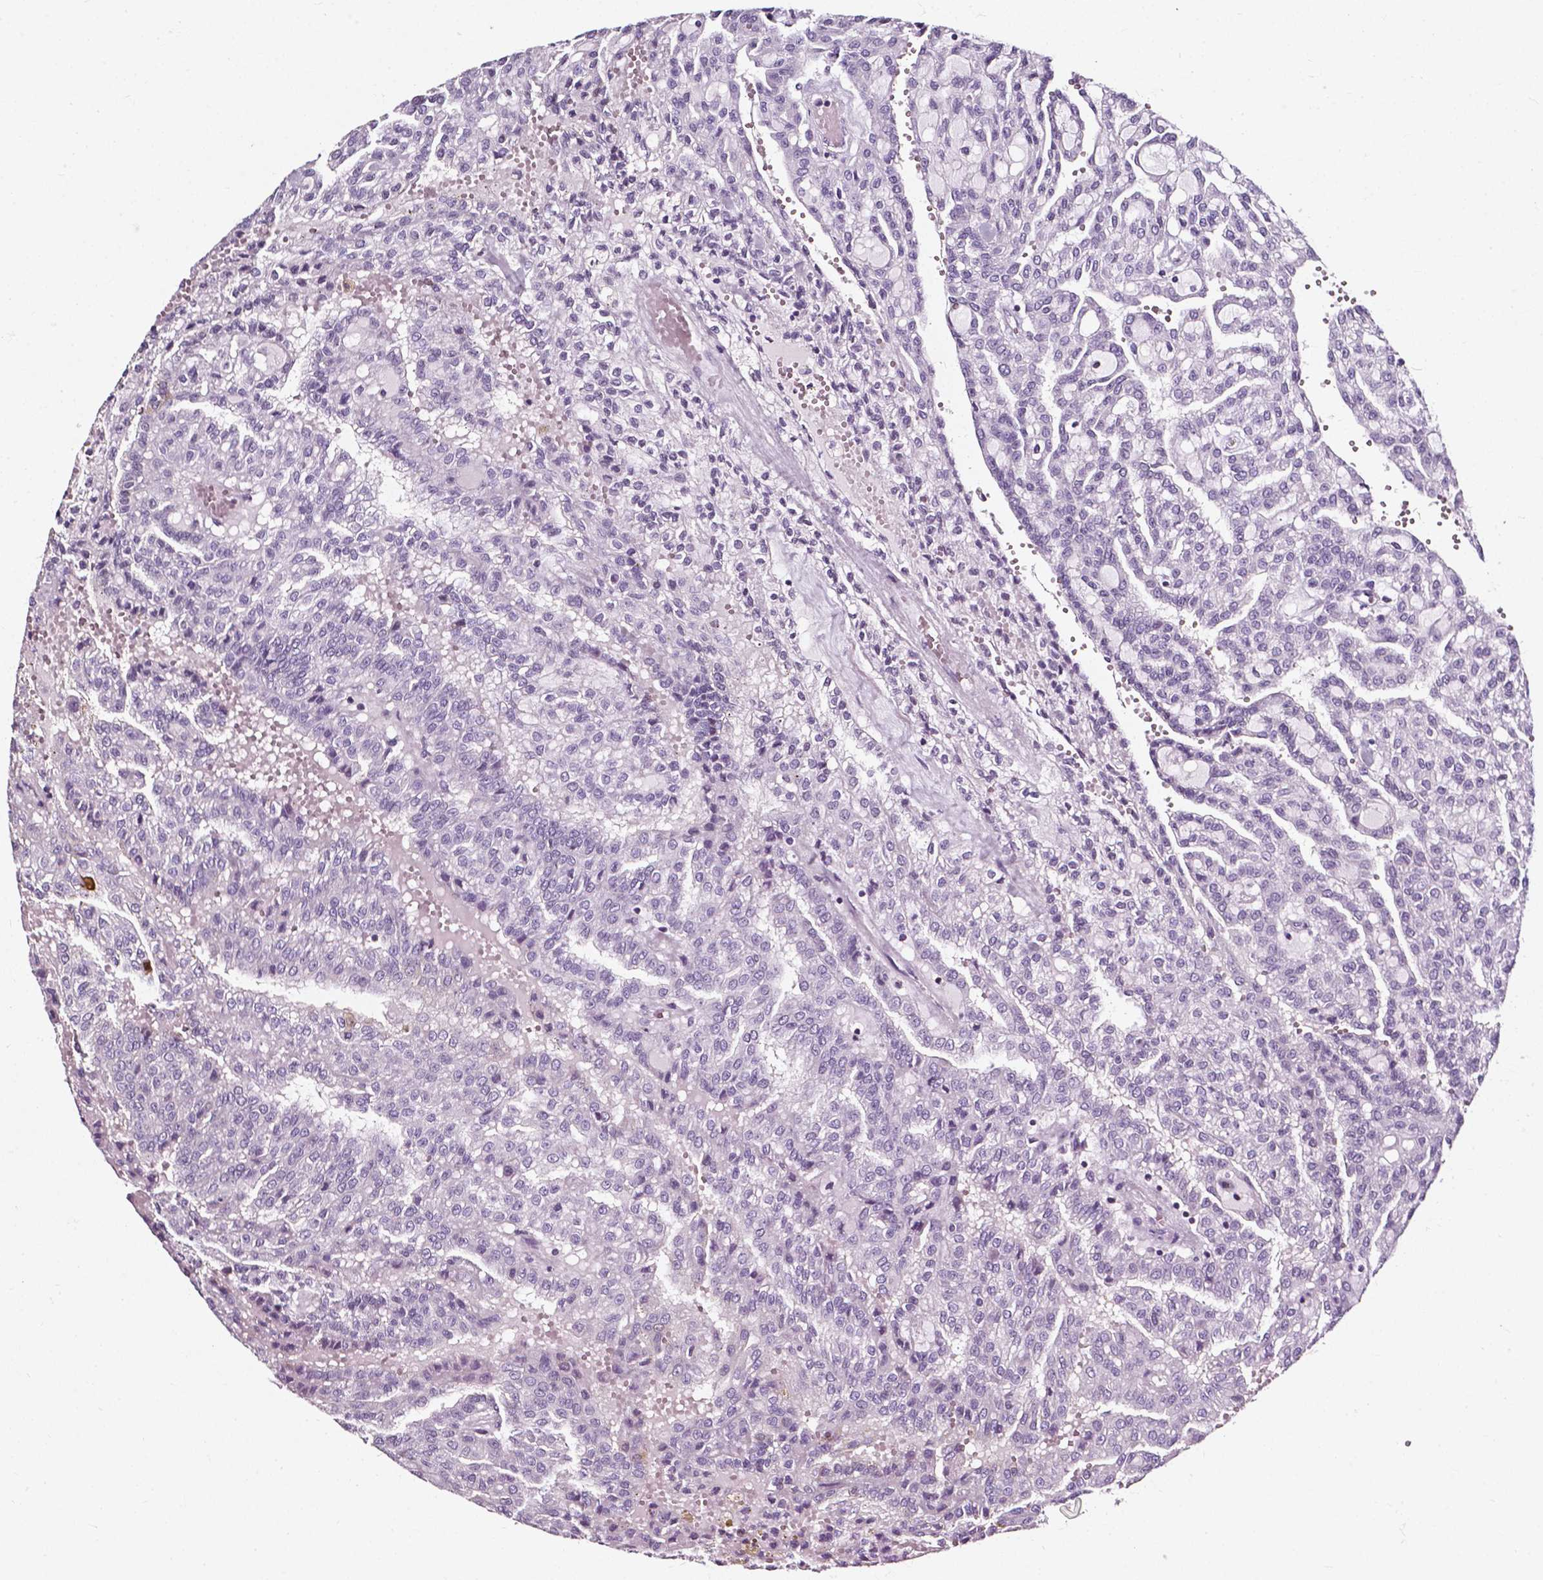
{"staining": {"intensity": "negative", "quantity": "none", "location": "none"}, "tissue": "renal cancer", "cell_type": "Tumor cells", "image_type": "cancer", "snomed": [{"axis": "morphology", "description": "Adenocarcinoma, NOS"}, {"axis": "topography", "description": "Kidney"}], "caption": "The image demonstrates no staining of tumor cells in adenocarcinoma (renal).", "gene": "AKR1B10", "patient": {"sex": "male", "age": 63}}